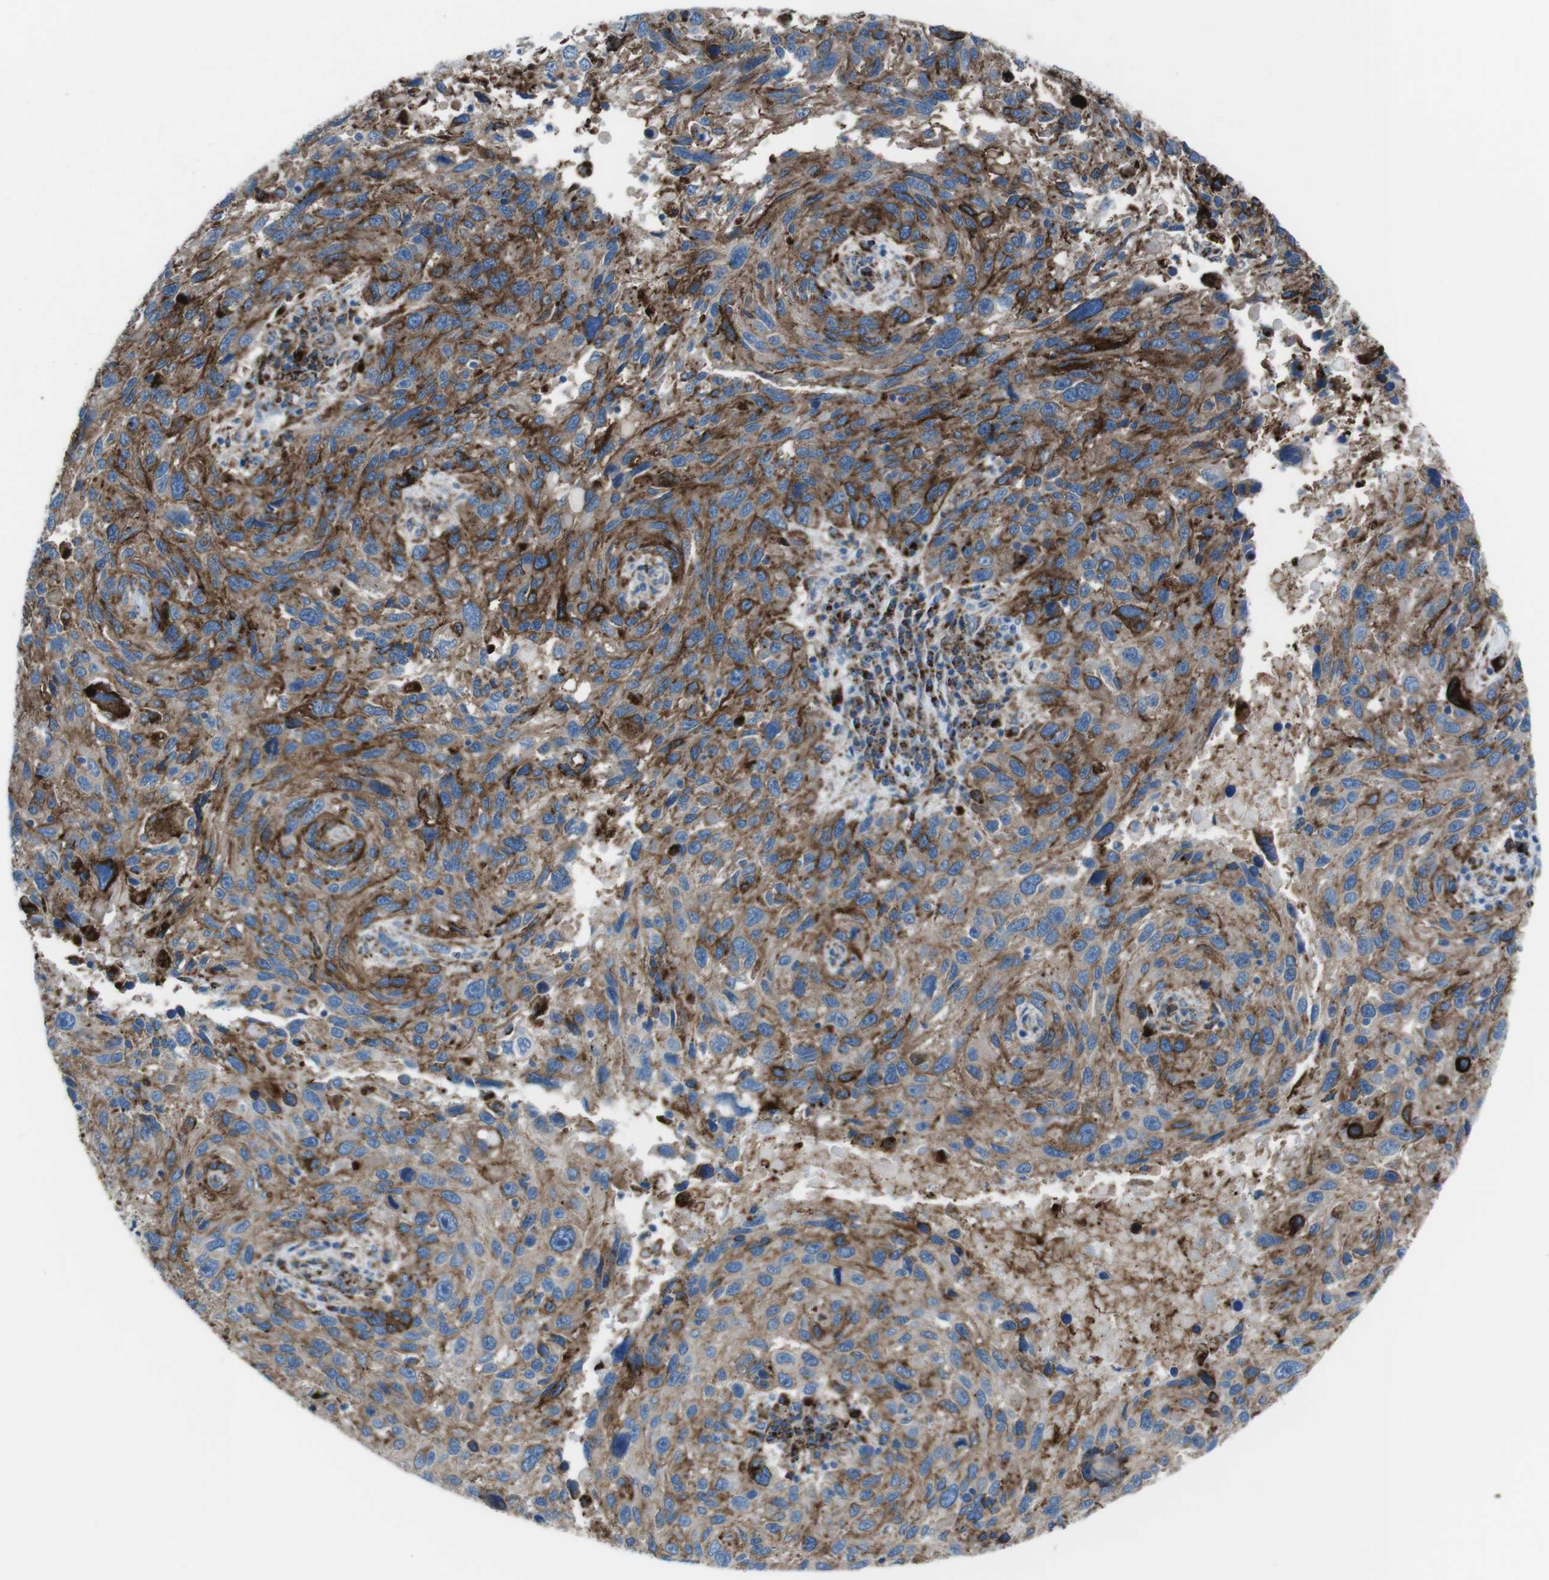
{"staining": {"intensity": "moderate", "quantity": ">75%", "location": "cytoplasmic/membranous"}, "tissue": "melanoma", "cell_type": "Tumor cells", "image_type": "cancer", "snomed": [{"axis": "morphology", "description": "Malignant melanoma, NOS"}, {"axis": "topography", "description": "Skin"}], "caption": "Immunohistochemical staining of human melanoma demonstrates medium levels of moderate cytoplasmic/membranous protein positivity in approximately >75% of tumor cells. The protein of interest is shown in brown color, while the nuclei are stained blue.", "gene": "SCARB2", "patient": {"sex": "male", "age": 53}}